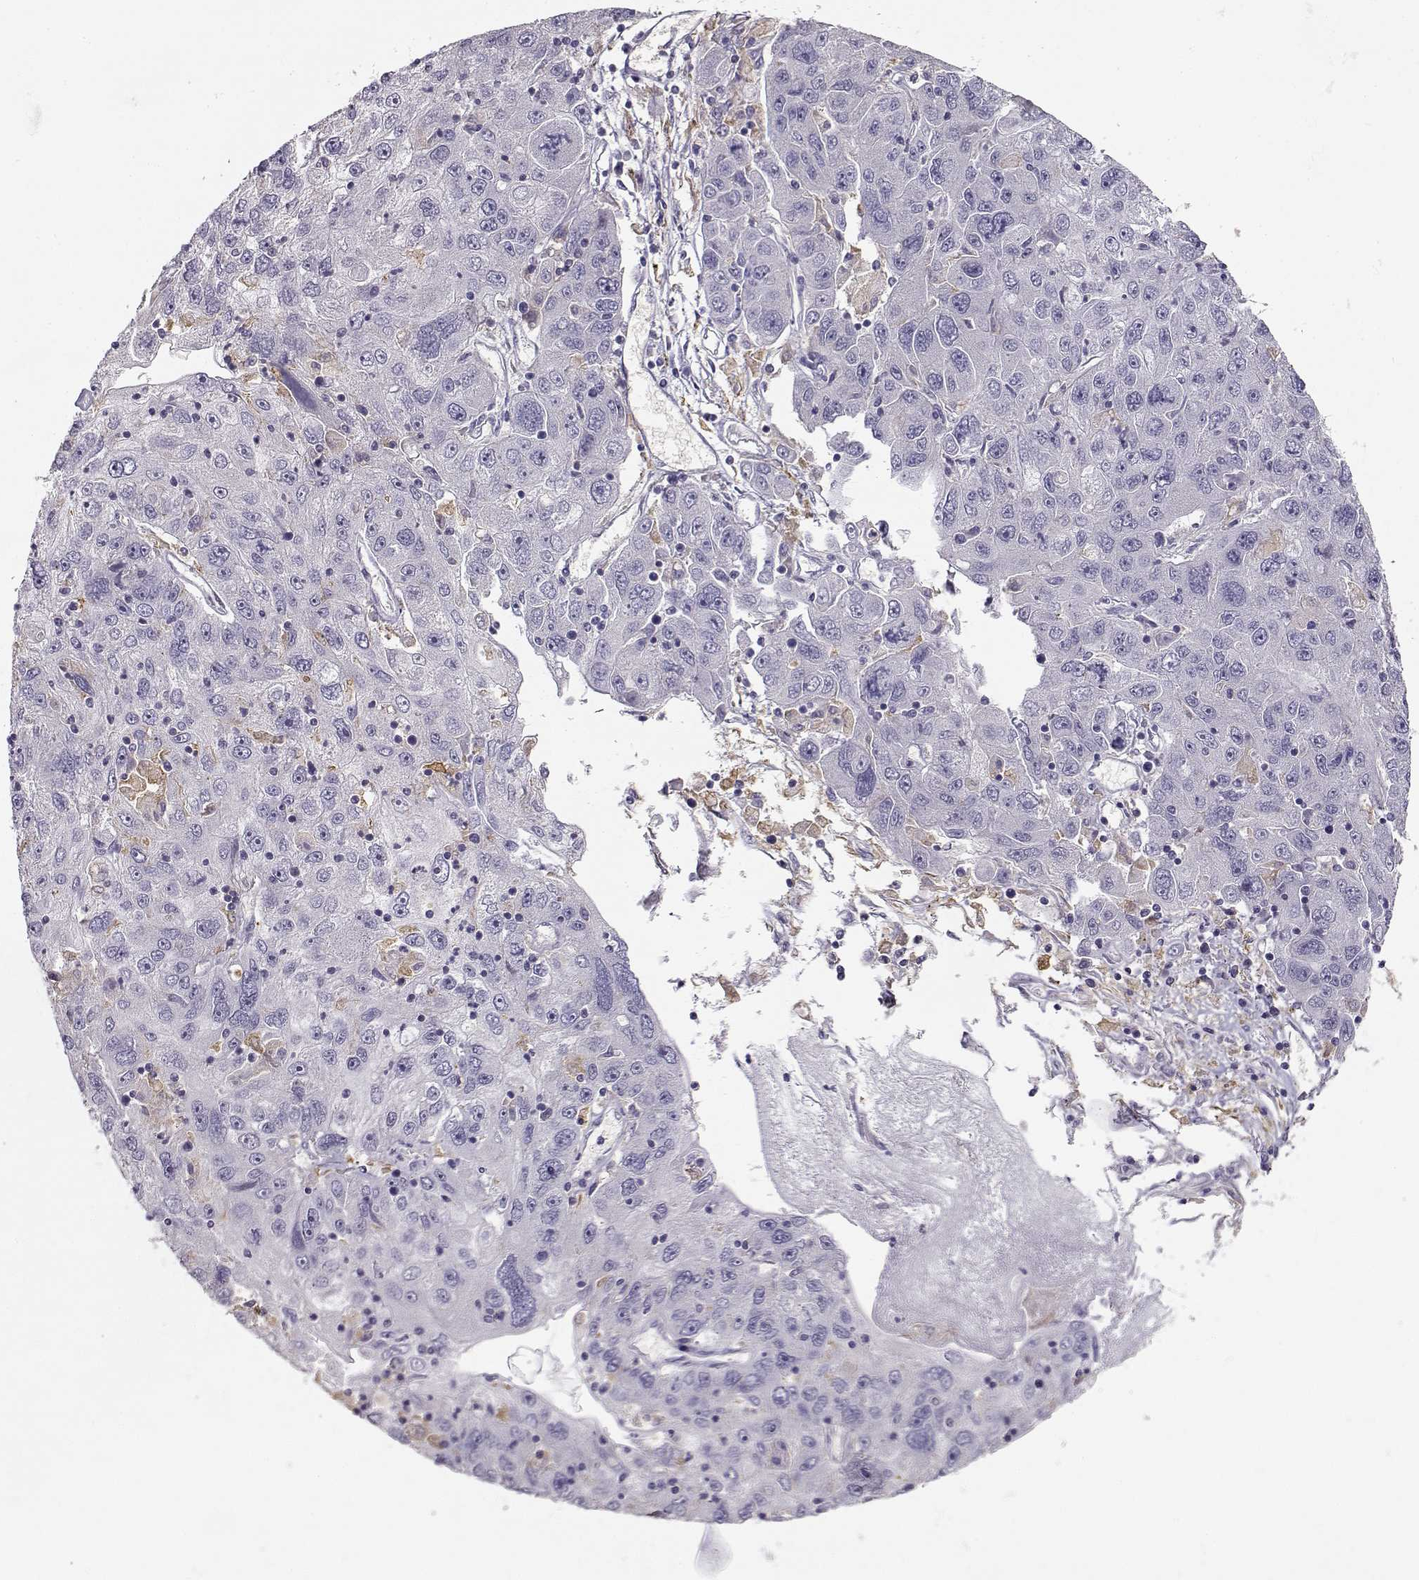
{"staining": {"intensity": "negative", "quantity": "none", "location": "none"}, "tissue": "stomach cancer", "cell_type": "Tumor cells", "image_type": "cancer", "snomed": [{"axis": "morphology", "description": "Adenocarcinoma, NOS"}, {"axis": "topography", "description": "Stomach"}], "caption": "This is a photomicrograph of immunohistochemistry staining of stomach cancer (adenocarcinoma), which shows no positivity in tumor cells. (Brightfield microscopy of DAB (3,3'-diaminobenzidine) immunohistochemistry (IHC) at high magnification).", "gene": "VAV1", "patient": {"sex": "male", "age": 56}}